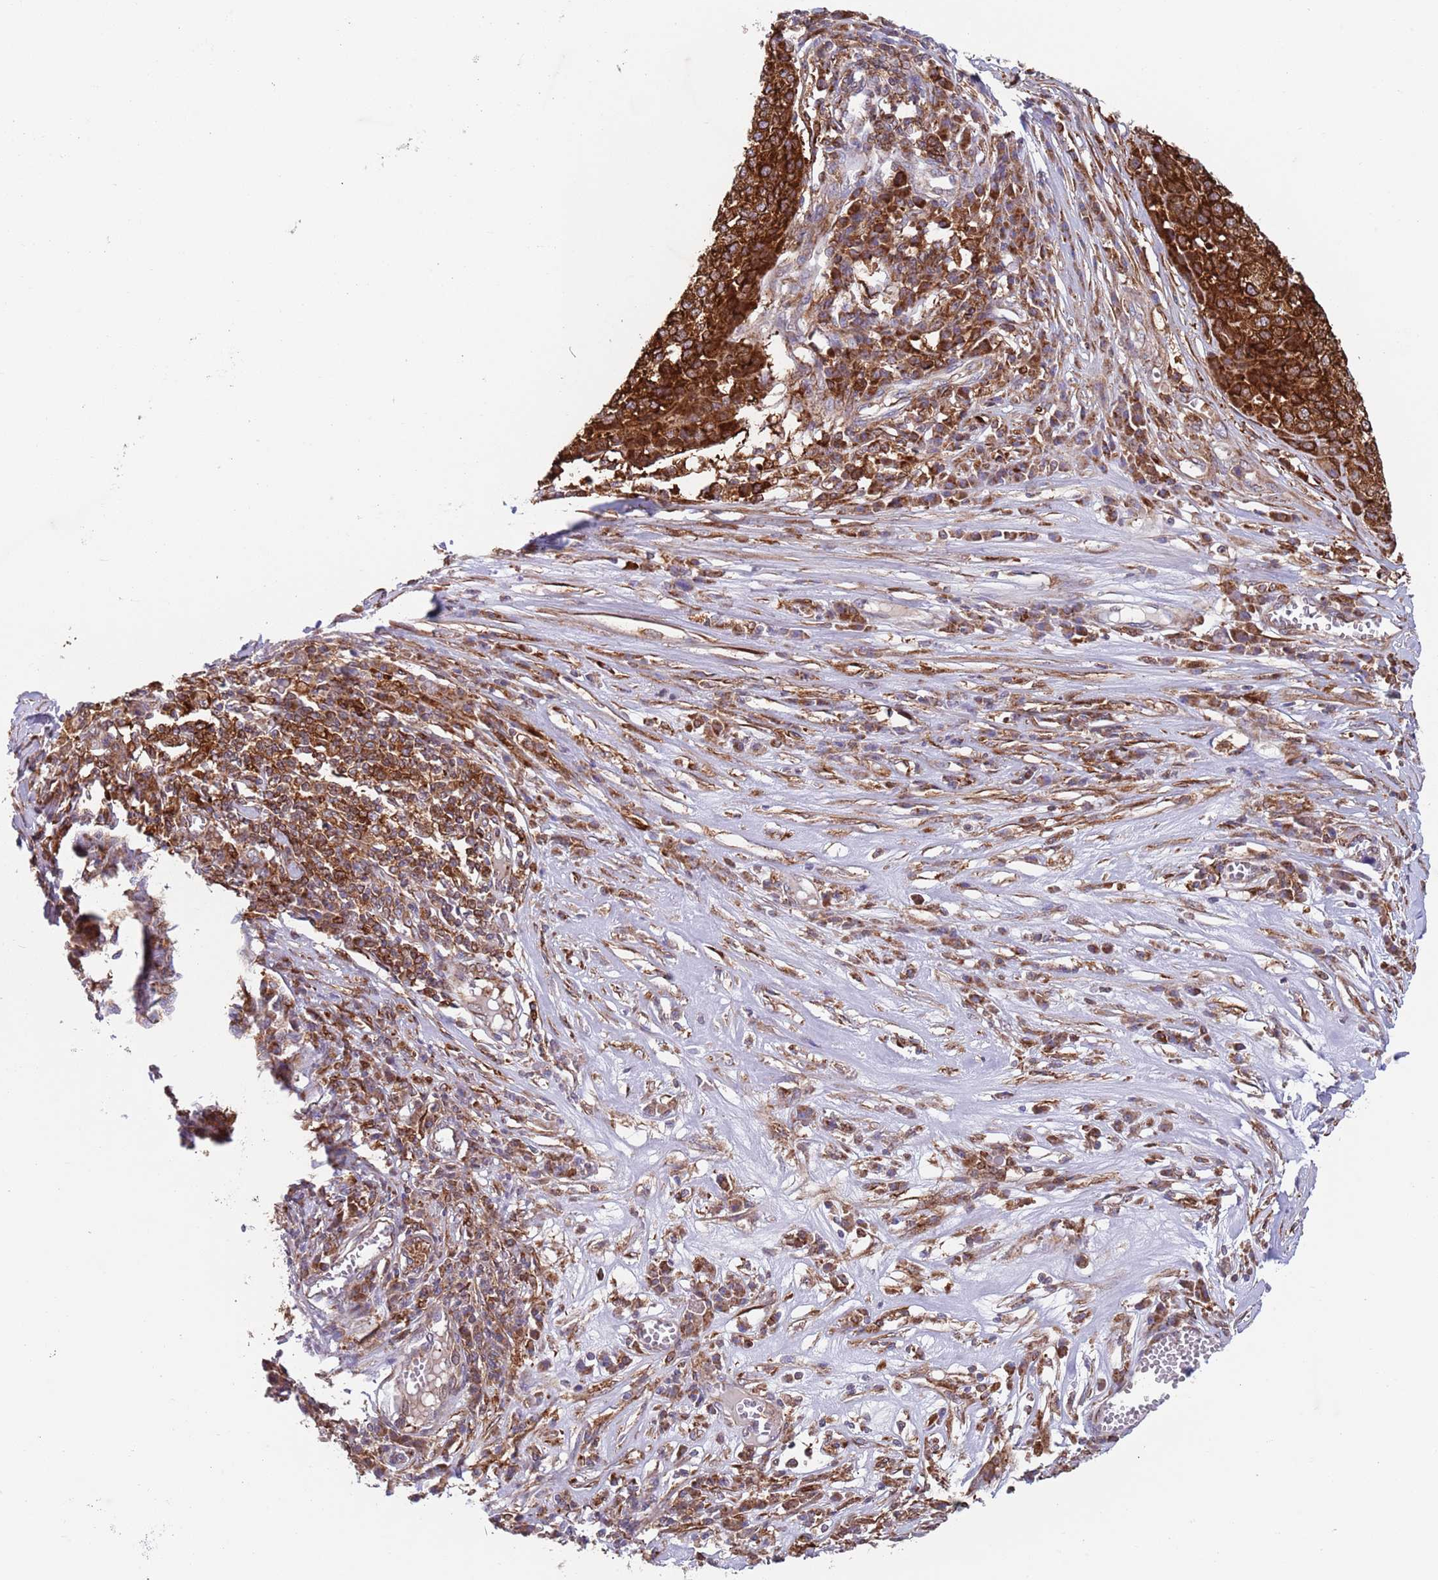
{"staining": {"intensity": "strong", "quantity": ">75%", "location": "cytoplasmic/membranous"}, "tissue": "melanoma", "cell_type": "Tumor cells", "image_type": "cancer", "snomed": [{"axis": "morphology", "description": "Malignant melanoma, Metastatic site"}, {"axis": "topography", "description": "Lymph node"}], "caption": "A micrograph of human melanoma stained for a protein displays strong cytoplasmic/membranous brown staining in tumor cells. The staining was performed using DAB (3,3'-diaminobenzidine) to visualize the protein expression in brown, while the nuclei were stained in blue with hematoxylin (Magnification: 20x).", "gene": "ZMYM5", "patient": {"sex": "male", "age": 44}}